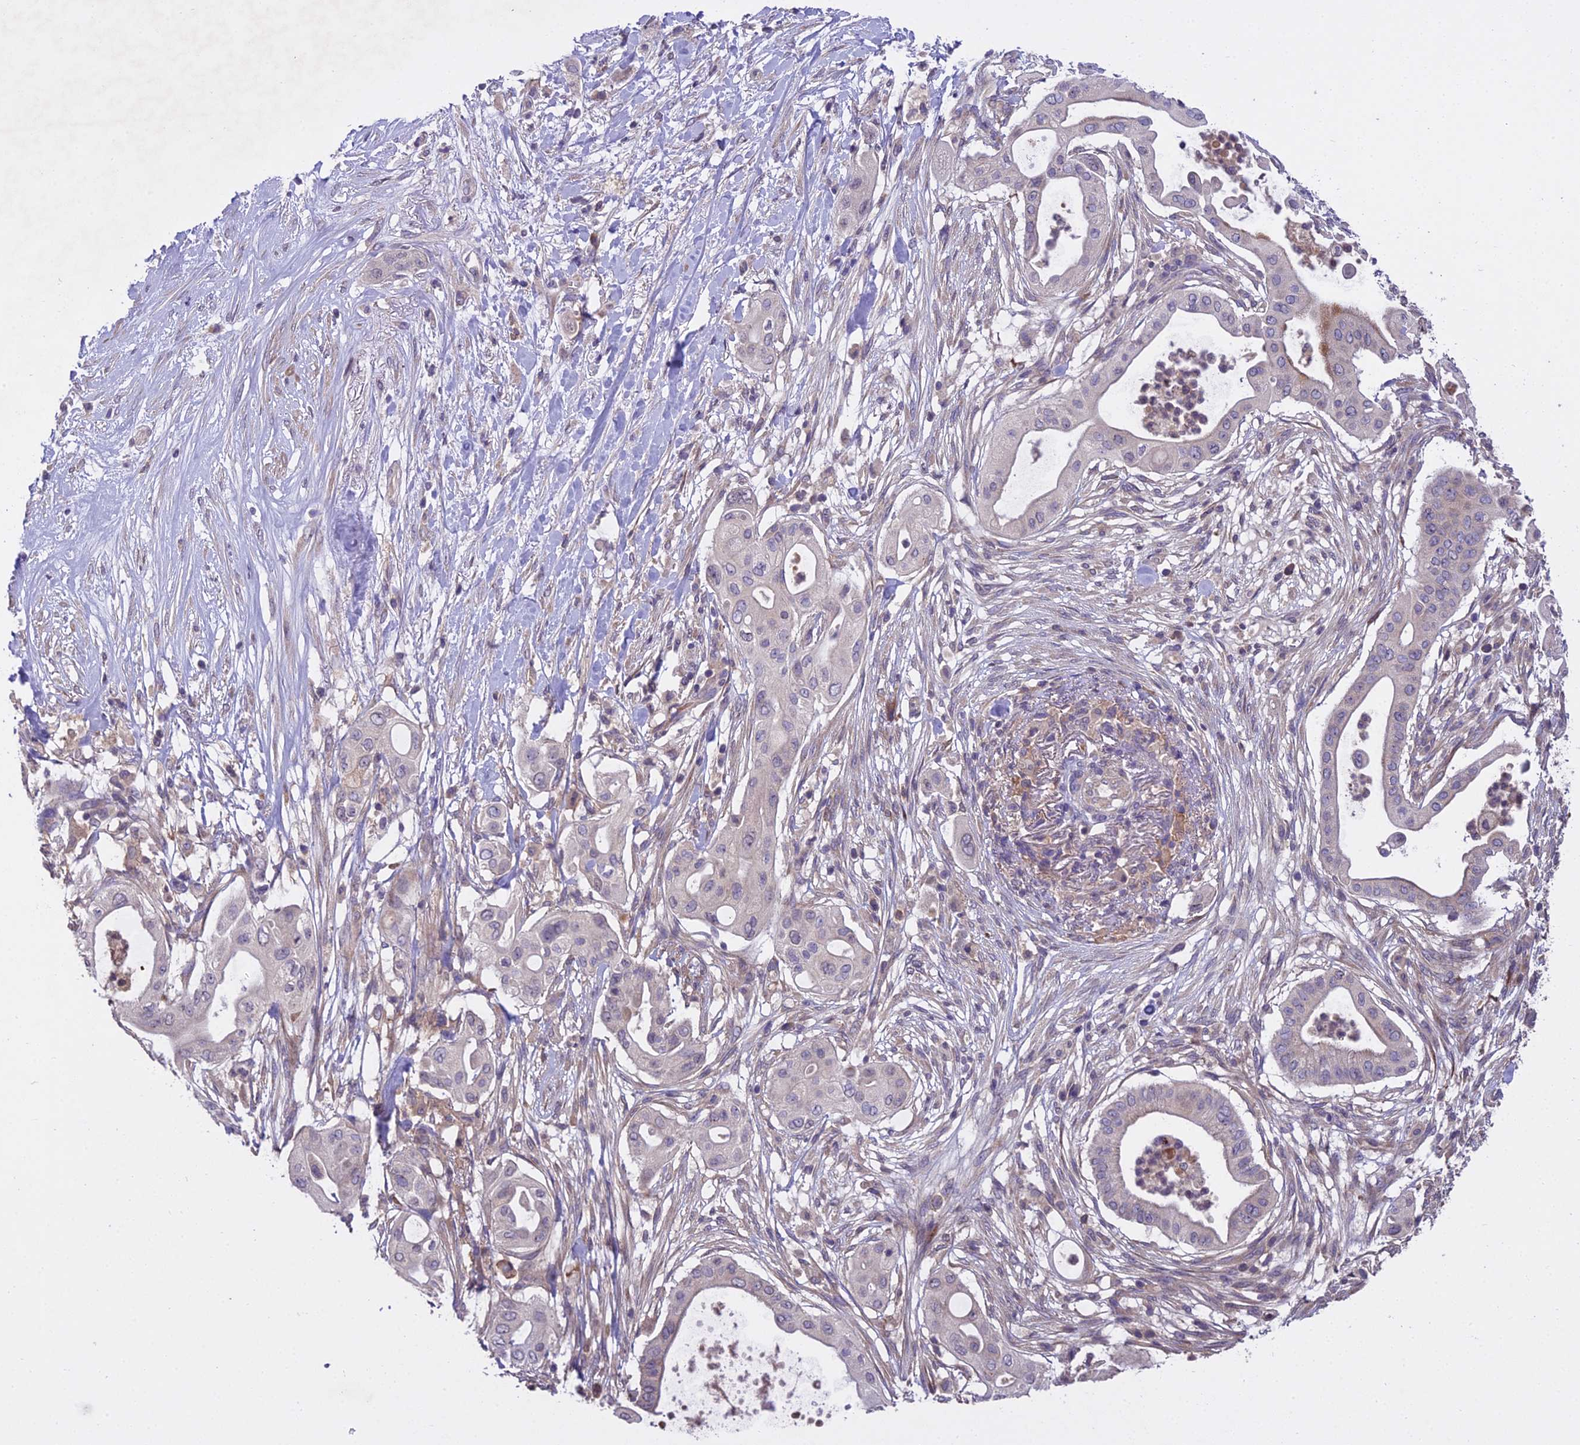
{"staining": {"intensity": "weak", "quantity": "25%-75%", "location": "cytoplasmic/membranous"}, "tissue": "pancreatic cancer", "cell_type": "Tumor cells", "image_type": "cancer", "snomed": [{"axis": "morphology", "description": "Adenocarcinoma, NOS"}, {"axis": "topography", "description": "Pancreas"}], "caption": "Immunohistochemistry (IHC) staining of pancreatic adenocarcinoma, which displays low levels of weak cytoplasmic/membranous staining in about 25%-75% of tumor cells indicating weak cytoplasmic/membranous protein expression. The staining was performed using DAB (brown) for protein detection and nuclei were counterstained in hematoxylin (blue).", "gene": "CENPL", "patient": {"sex": "male", "age": 68}}